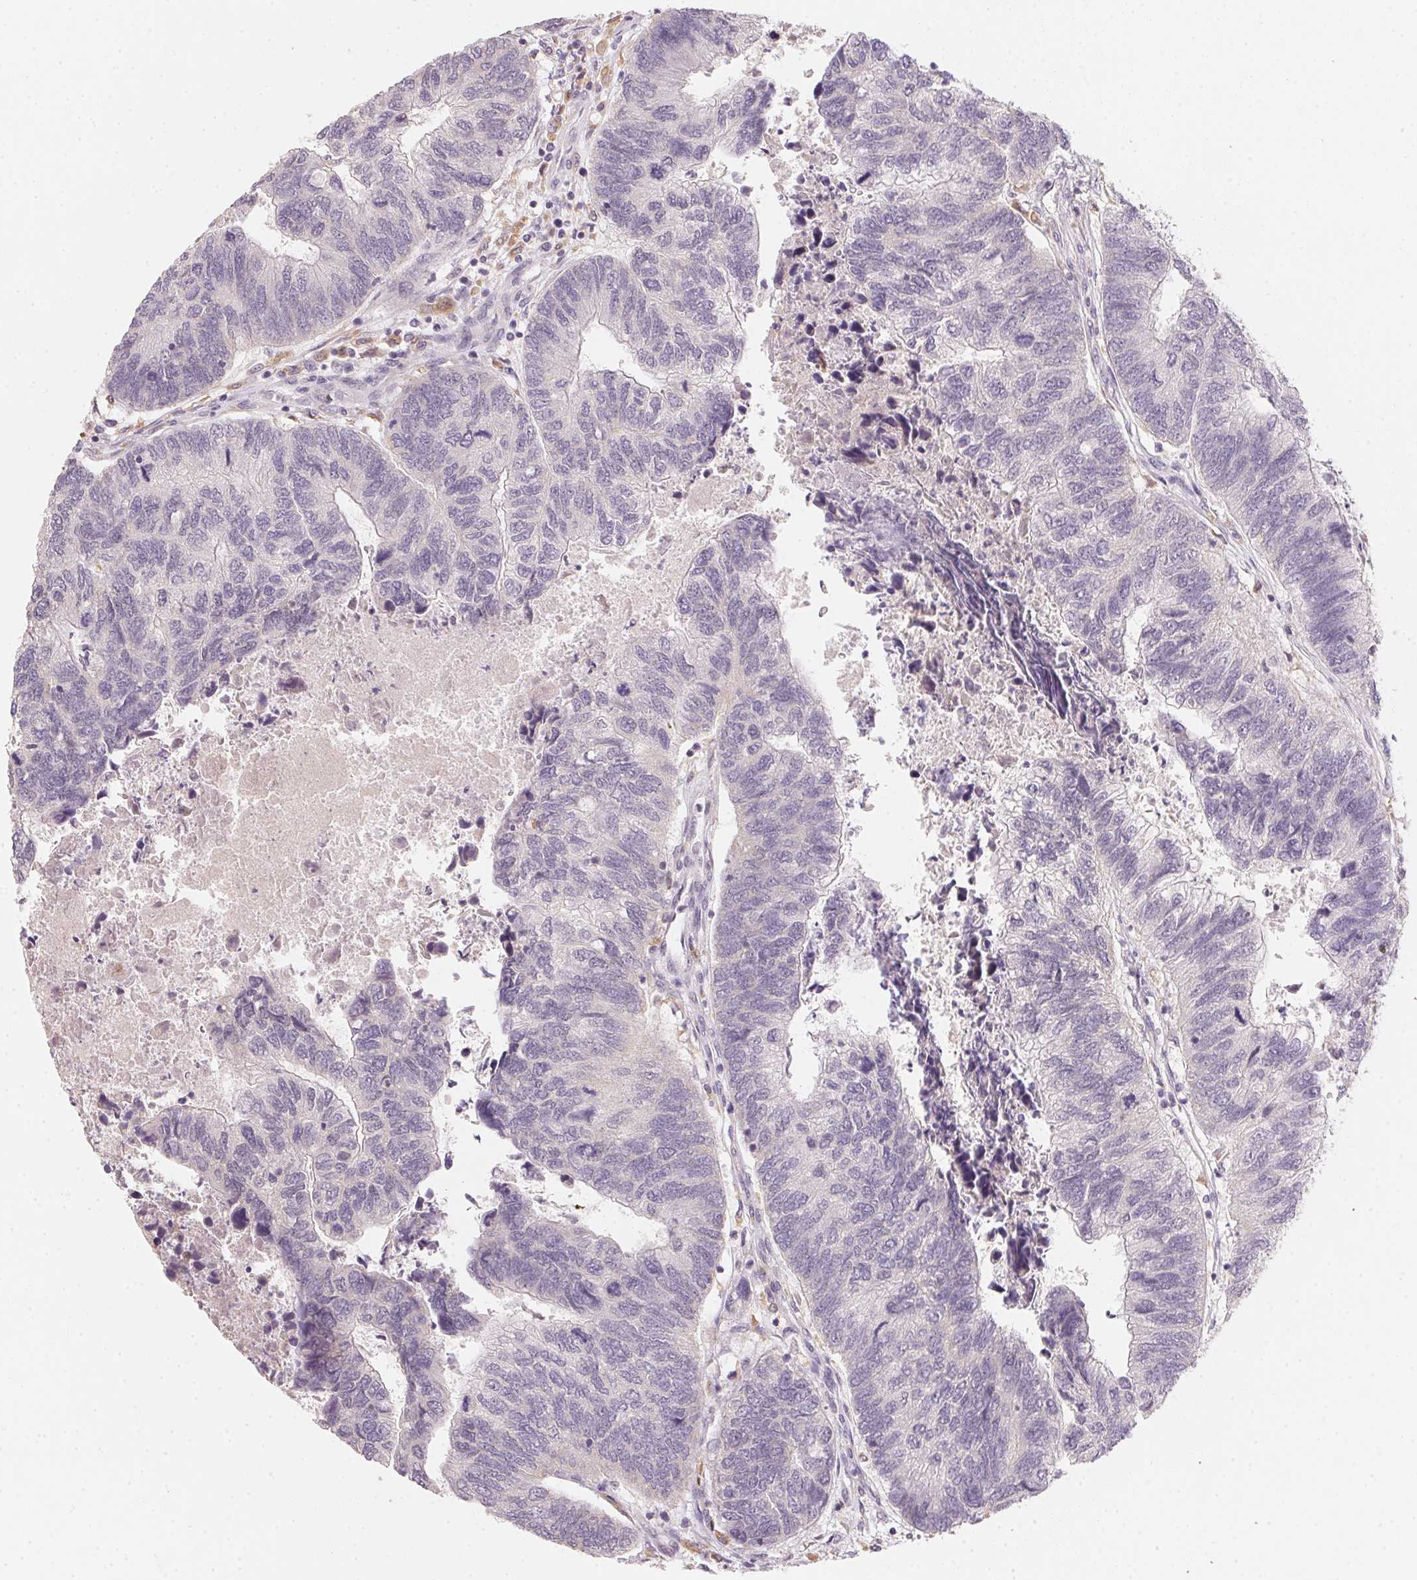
{"staining": {"intensity": "negative", "quantity": "none", "location": "none"}, "tissue": "colorectal cancer", "cell_type": "Tumor cells", "image_type": "cancer", "snomed": [{"axis": "morphology", "description": "Adenocarcinoma, NOS"}, {"axis": "topography", "description": "Colon"}], "caption": "High power microscopy histopathology image of an immunohistochemistry (IHC) histopathology image of colorectal adenocarcinoma, revealing no significant staining in tumor cells. Nuclei are stained in blue.", "gene": "SLC6A18", "patient": {"sex": "female", "age": 67}}